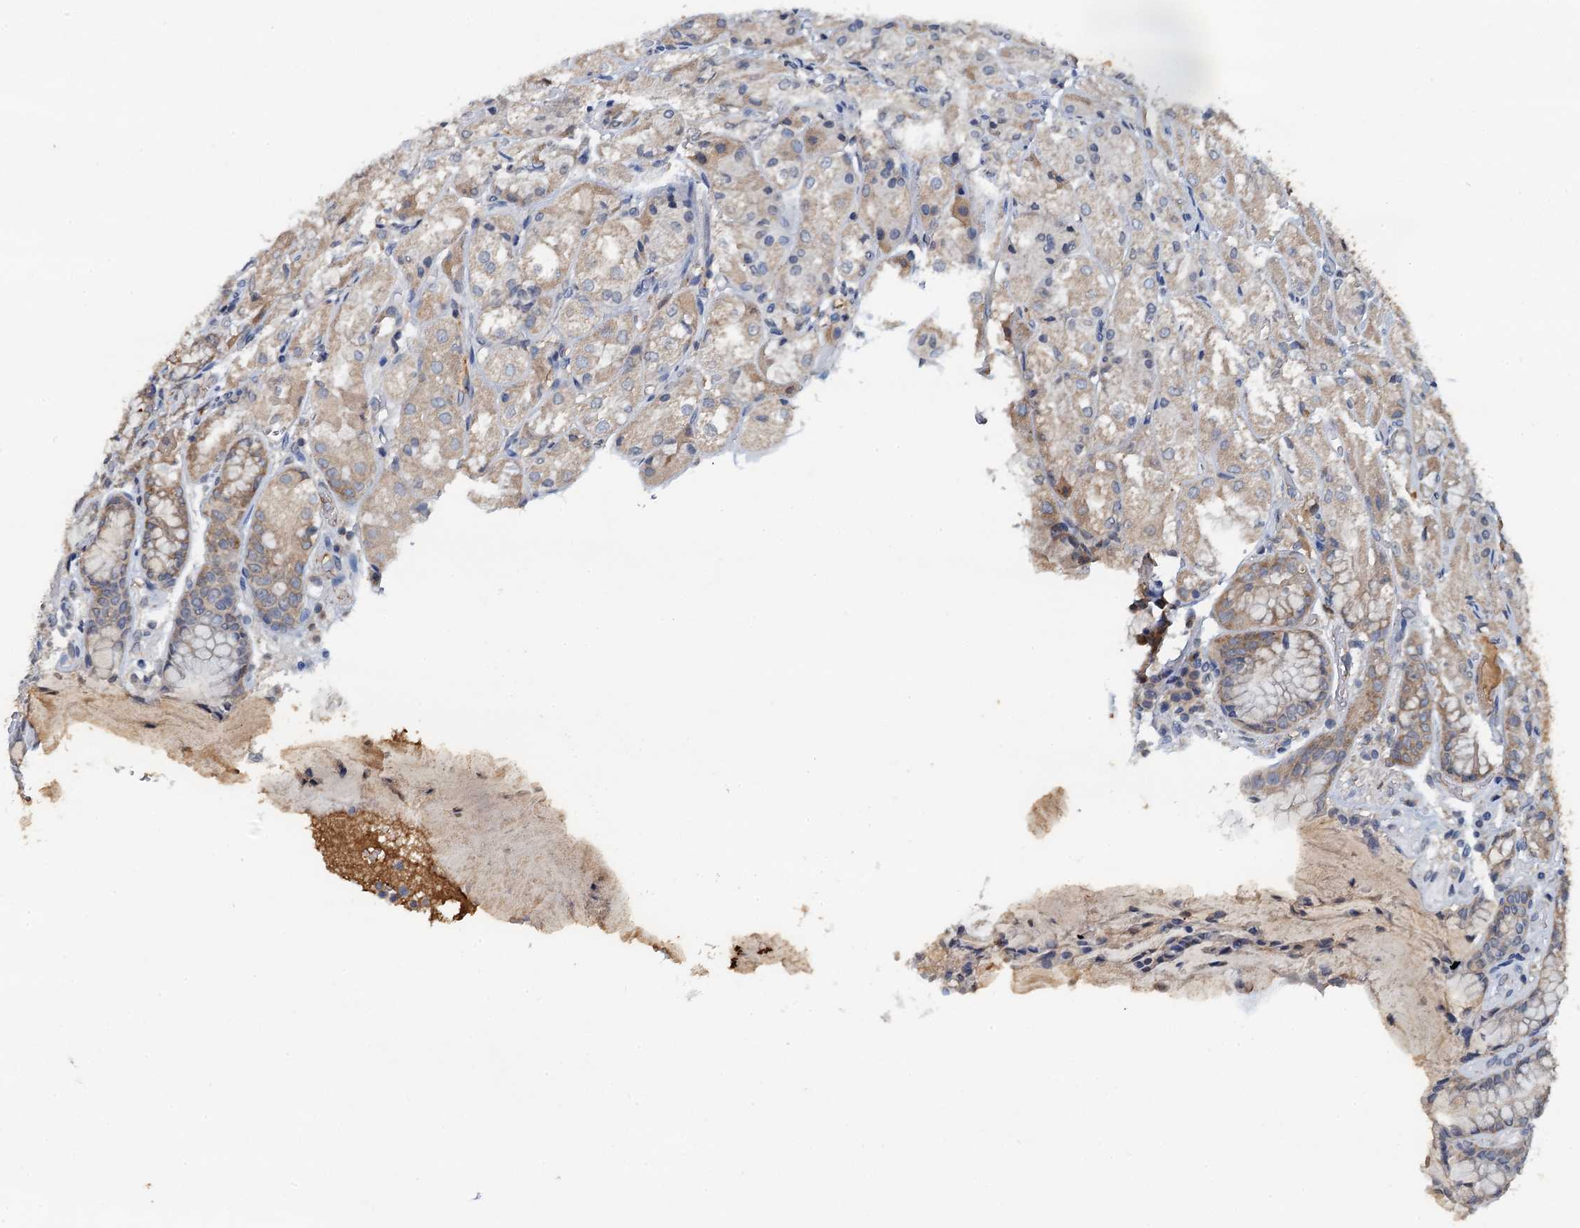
{"staining": {"intensity": "weak", "quantity": "<25%", "location": "cytoplasmic/membranous"}, "tissue": "stomach", "cell_type": "Glandular cells", "image_type": "normal", "snomed": [{"axis": "morphology", "description": "Normal tissue, NOS"}, {"axis": "topography", "description": "Stomach, upper"}], "caption": "High power microscopy photomicrograph of an immunohistochemistry image of unremarkable stomach, revealing no significant staining in glandular cells.", "gene": "LSM14B", "patient": {"sex": "male", "age": 72}}